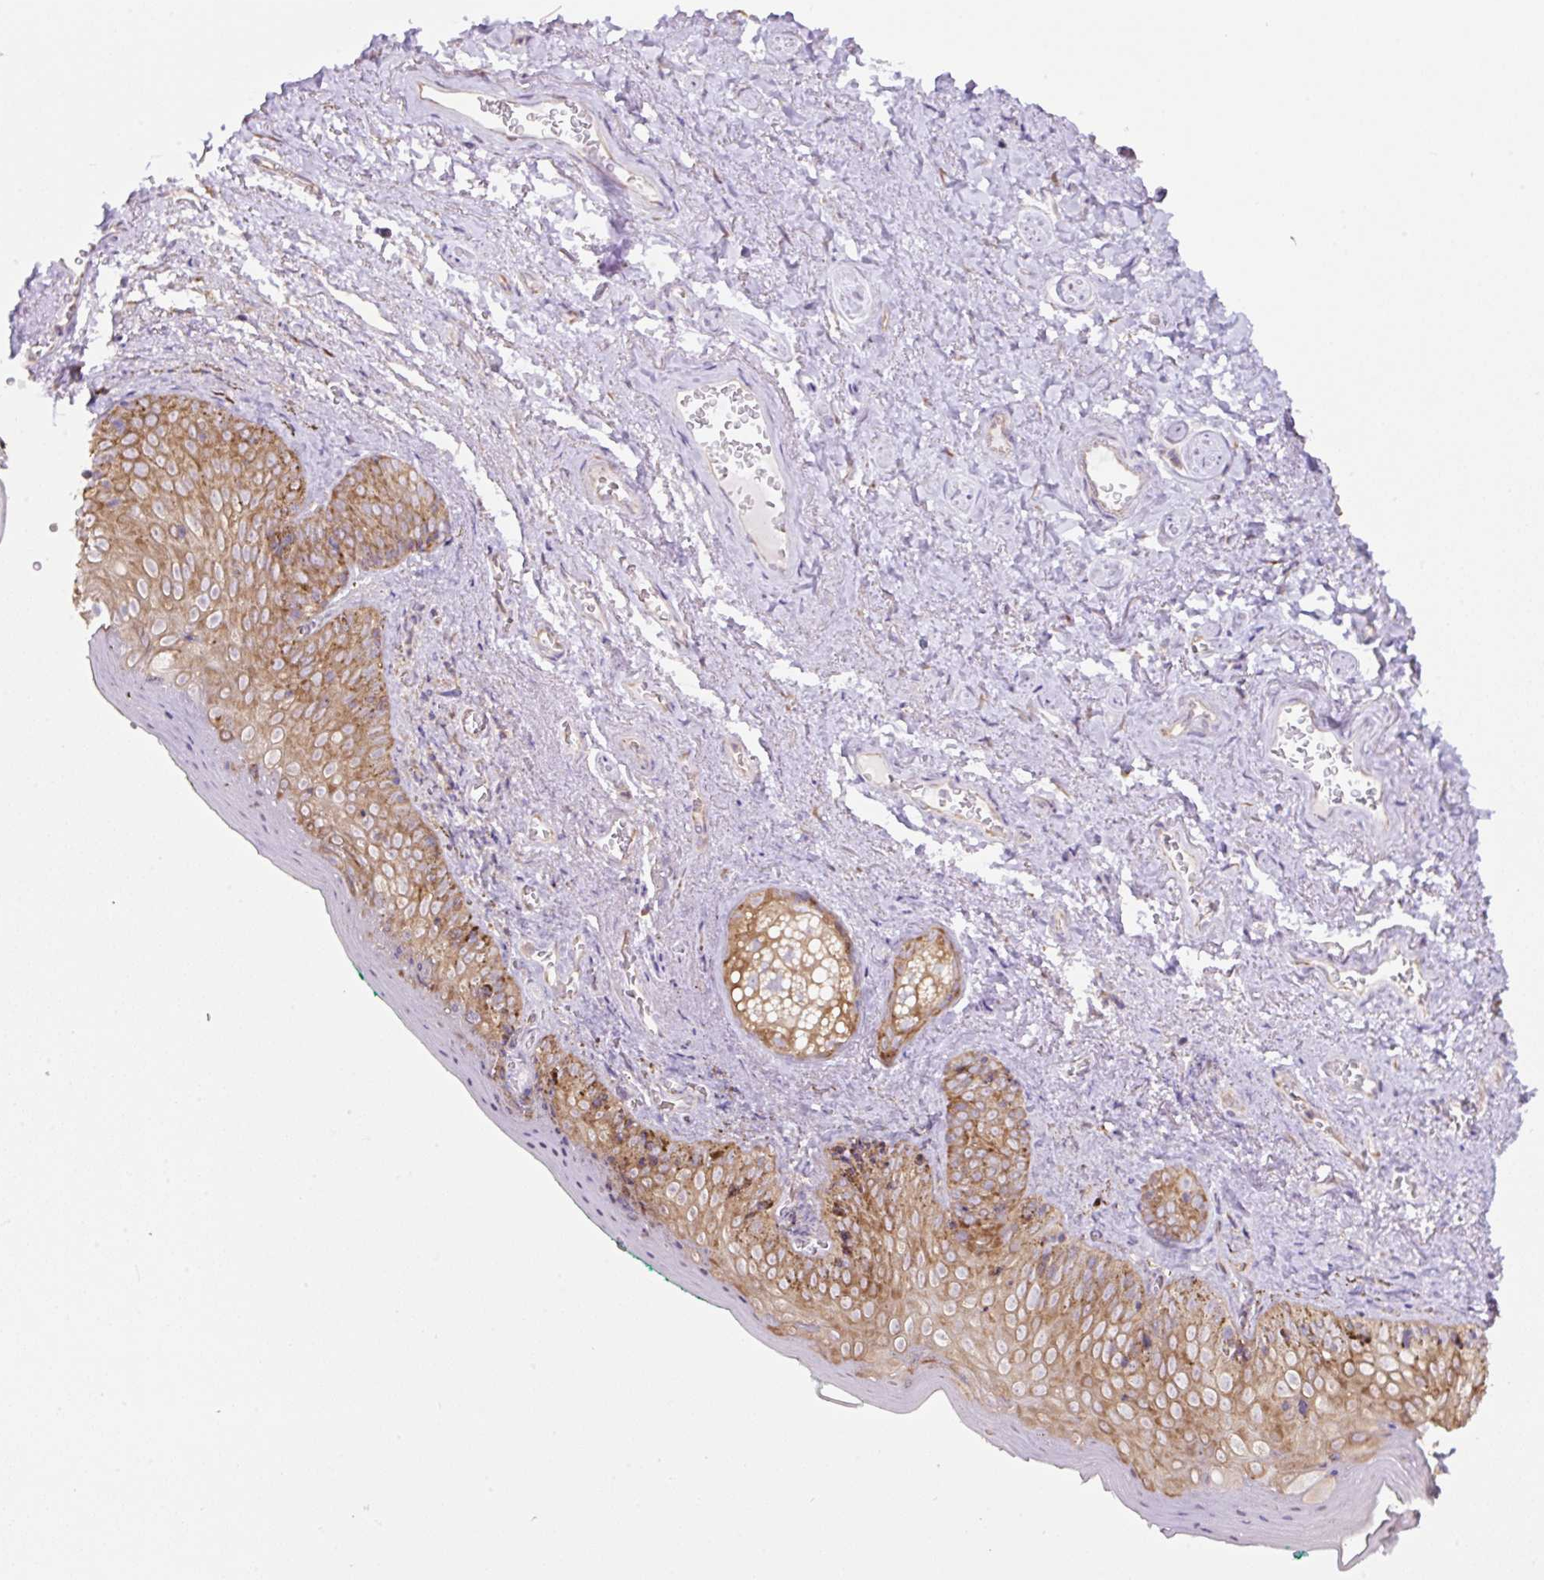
{"staining": {"intensity": "moderate", "quantity": ">75%", "location": "cytoplasmic/membranous"}, "tissue": "vagina", "cell_type": "Squamous epithelial cells", "image_type": "normal", "snomed": [{"axis": "morphology", "description": "Normal tissue, NOS"}, {"axis": "topography", "description": "Vulva"}, {"axis": "topography", "description": "Vagina"}, {"axis": "topography", "description": "Peripheral nerve tissue"}], "caption": "Immunohistochemical staining of unremarkable vagina demonstrates >75% levels of moderate cytoplasmic/membranous protein positivity in about >75% of squamous epithelial cells. The staining is performed using DAB (3,3'-diaminobenzidine) brown chromogen to label protein expression. The nuclei are counter-stained blue using hematoxylin.", "gene": "RPS23", "patient": {"sex": "female", "age": 66}}